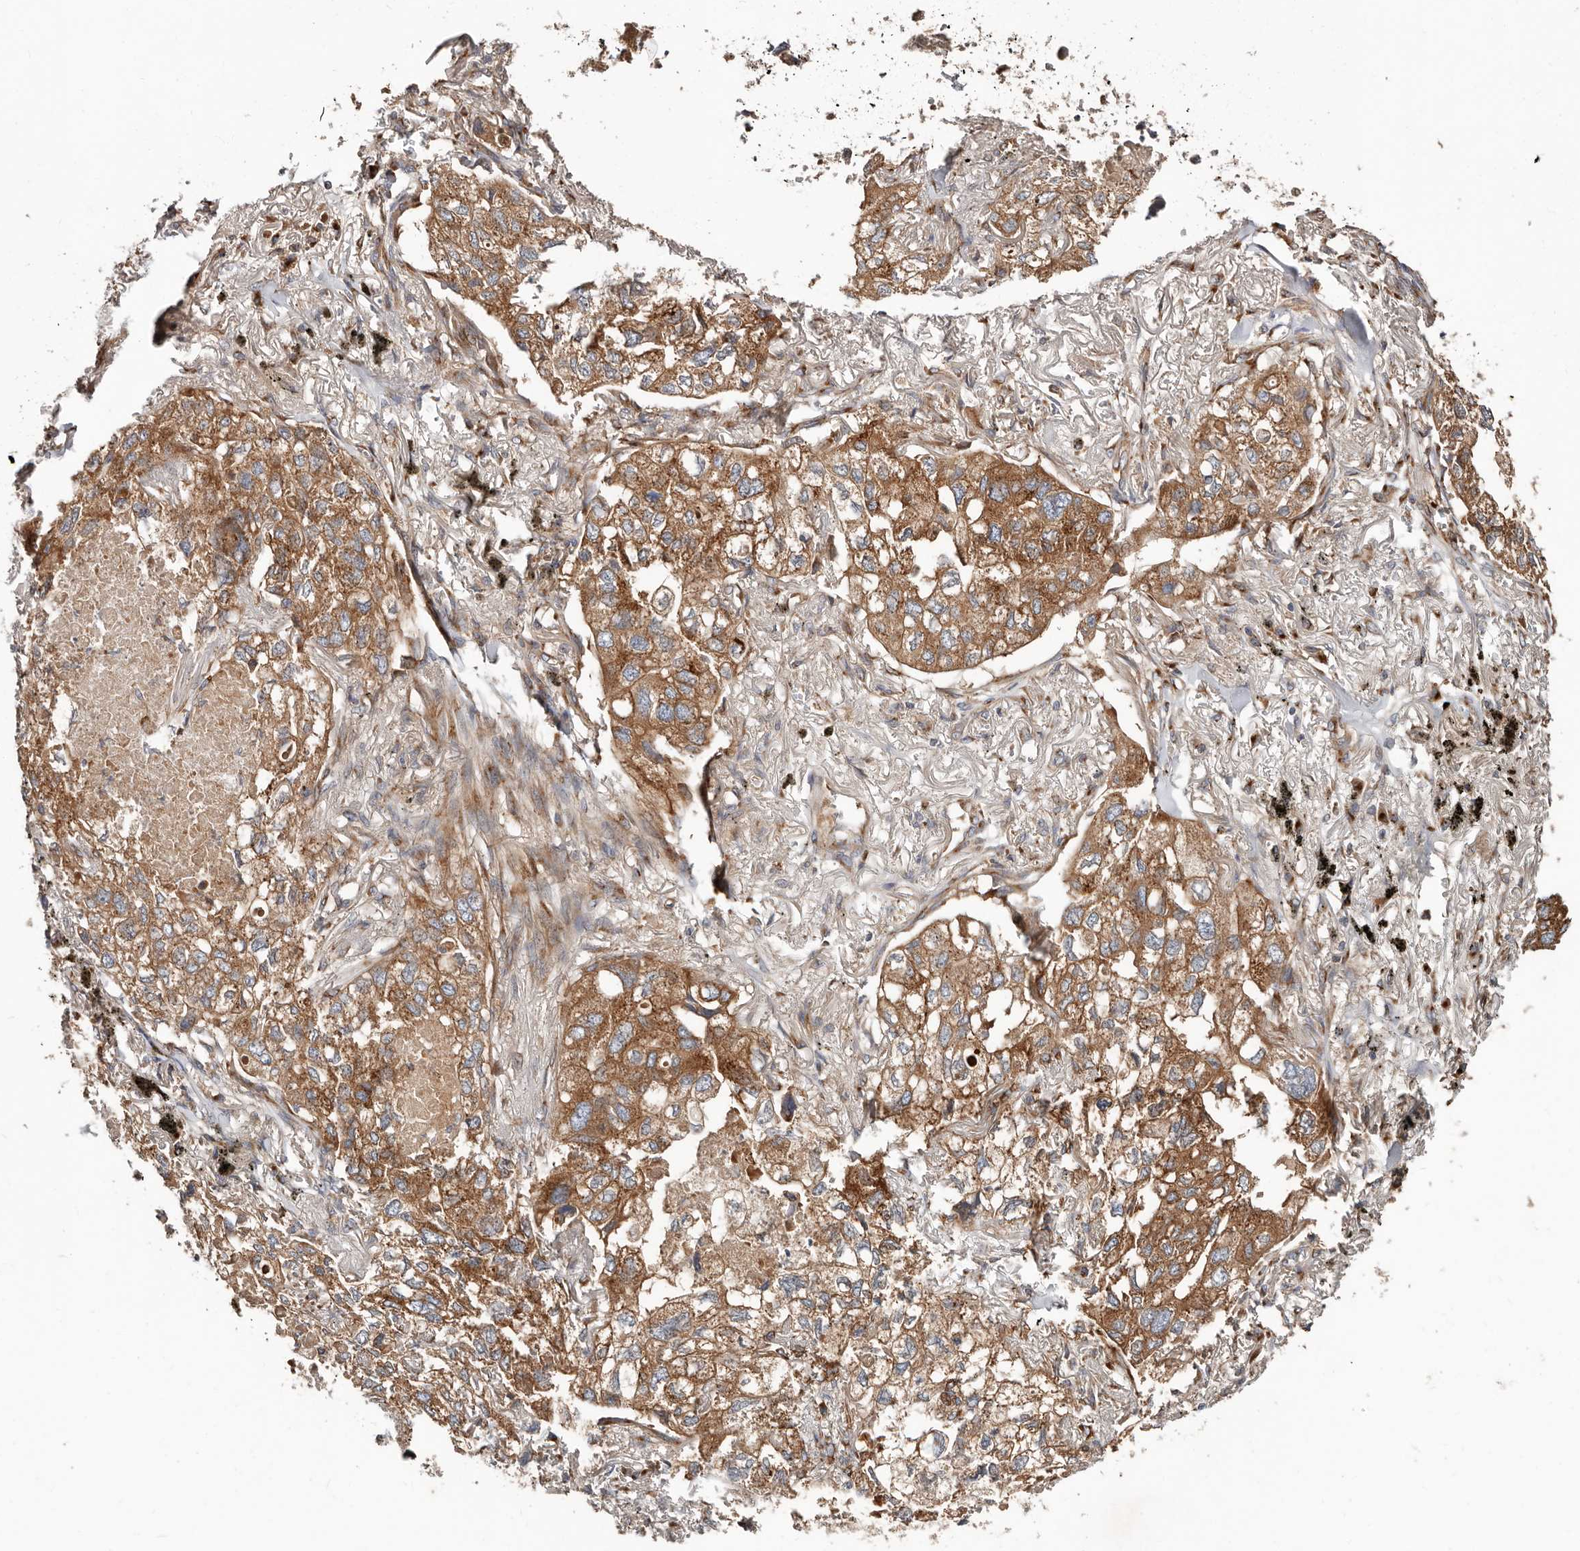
{"staining": {"intensity": "moderate", "quantity": ">75%", "location": "cytoplasmic/membranous"}, "tissue": "lung cancer", "cell_type": "Tumor cells", "image_type": "cancer", "snomed": [{"axis": "morphology", "description": "Adenocarcinoma, NOS"}, {"axis": "topography", "description": "Lung"}], "caption": "Immunohistochemical staining of human lung cancer reveals medium levels of moderate cytoplasmic/membranous protein staining in approximately >75% of tumor cells. The staining is performed using DAB (3,3'-diaminobenzidine) brown chromogen to label protein expression. The nuclei are counter-stained blue using hematoxylin.", "gene": "COG1", "patient": {"sex": "male", "age": 65}}